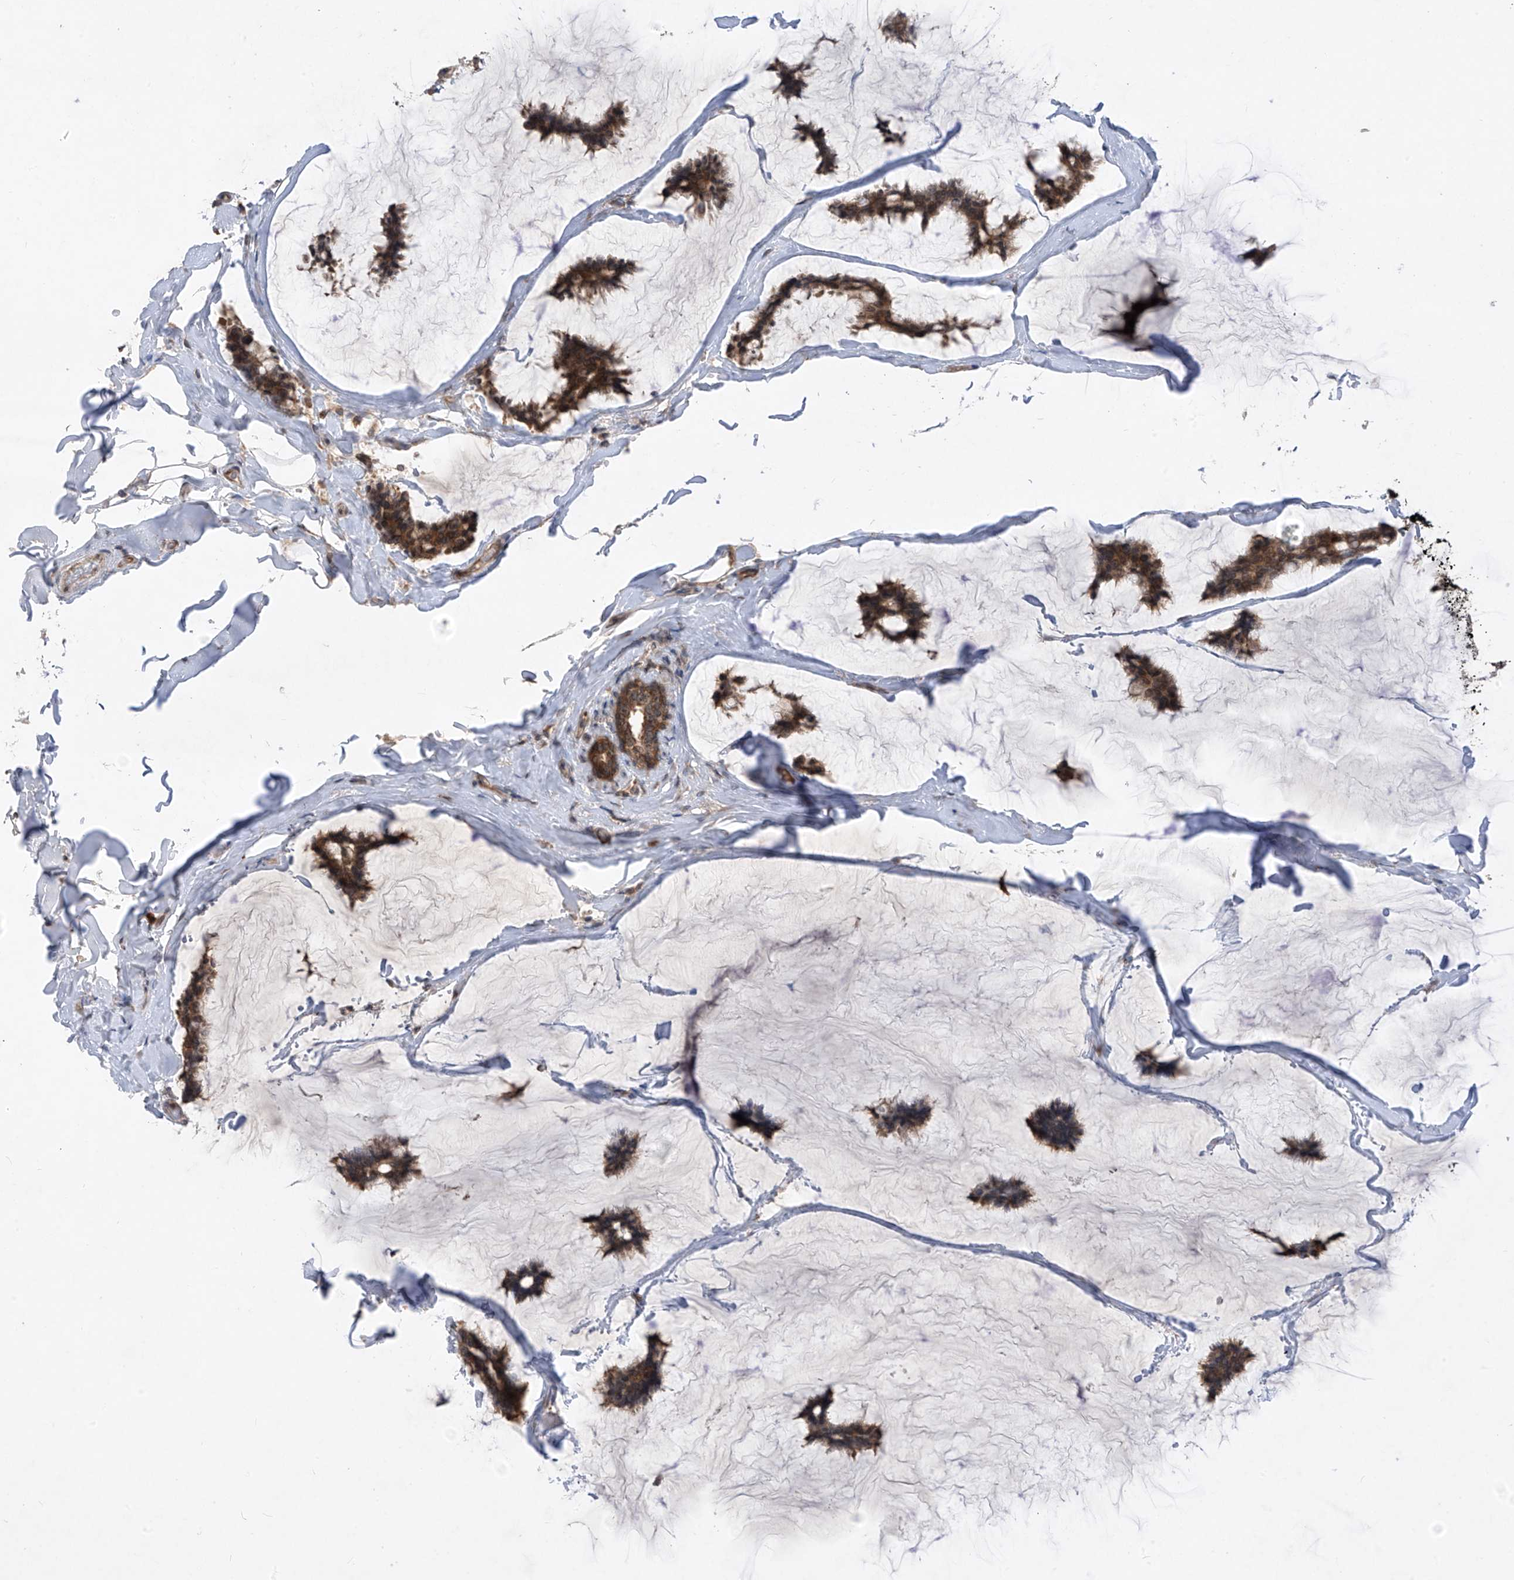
{"staining": {"intensity": "moderate", "quantity": ">75%", "location": "cytoplasmic/membranous"}, "tissue": "breast cancer", "cell_type": "Tumor cells", "image_type": "cancer", "snomed": [{"axis": "morphology", "description": "Duct carcinoma"}, {"axis": "topography", "description": "Breast"}], "caption": "High-magnification brightfield microscopy of invasive ductal carcinoma (breast) stained with DAB (brown) and counterstained with hematoxylin (blue). tumor cells exhibit moderate cytoplasmic/membranous expression is appreciated in about>75% of cells.", "gene": "RPL34", "patient": {"sex": "female", "age": 93}}